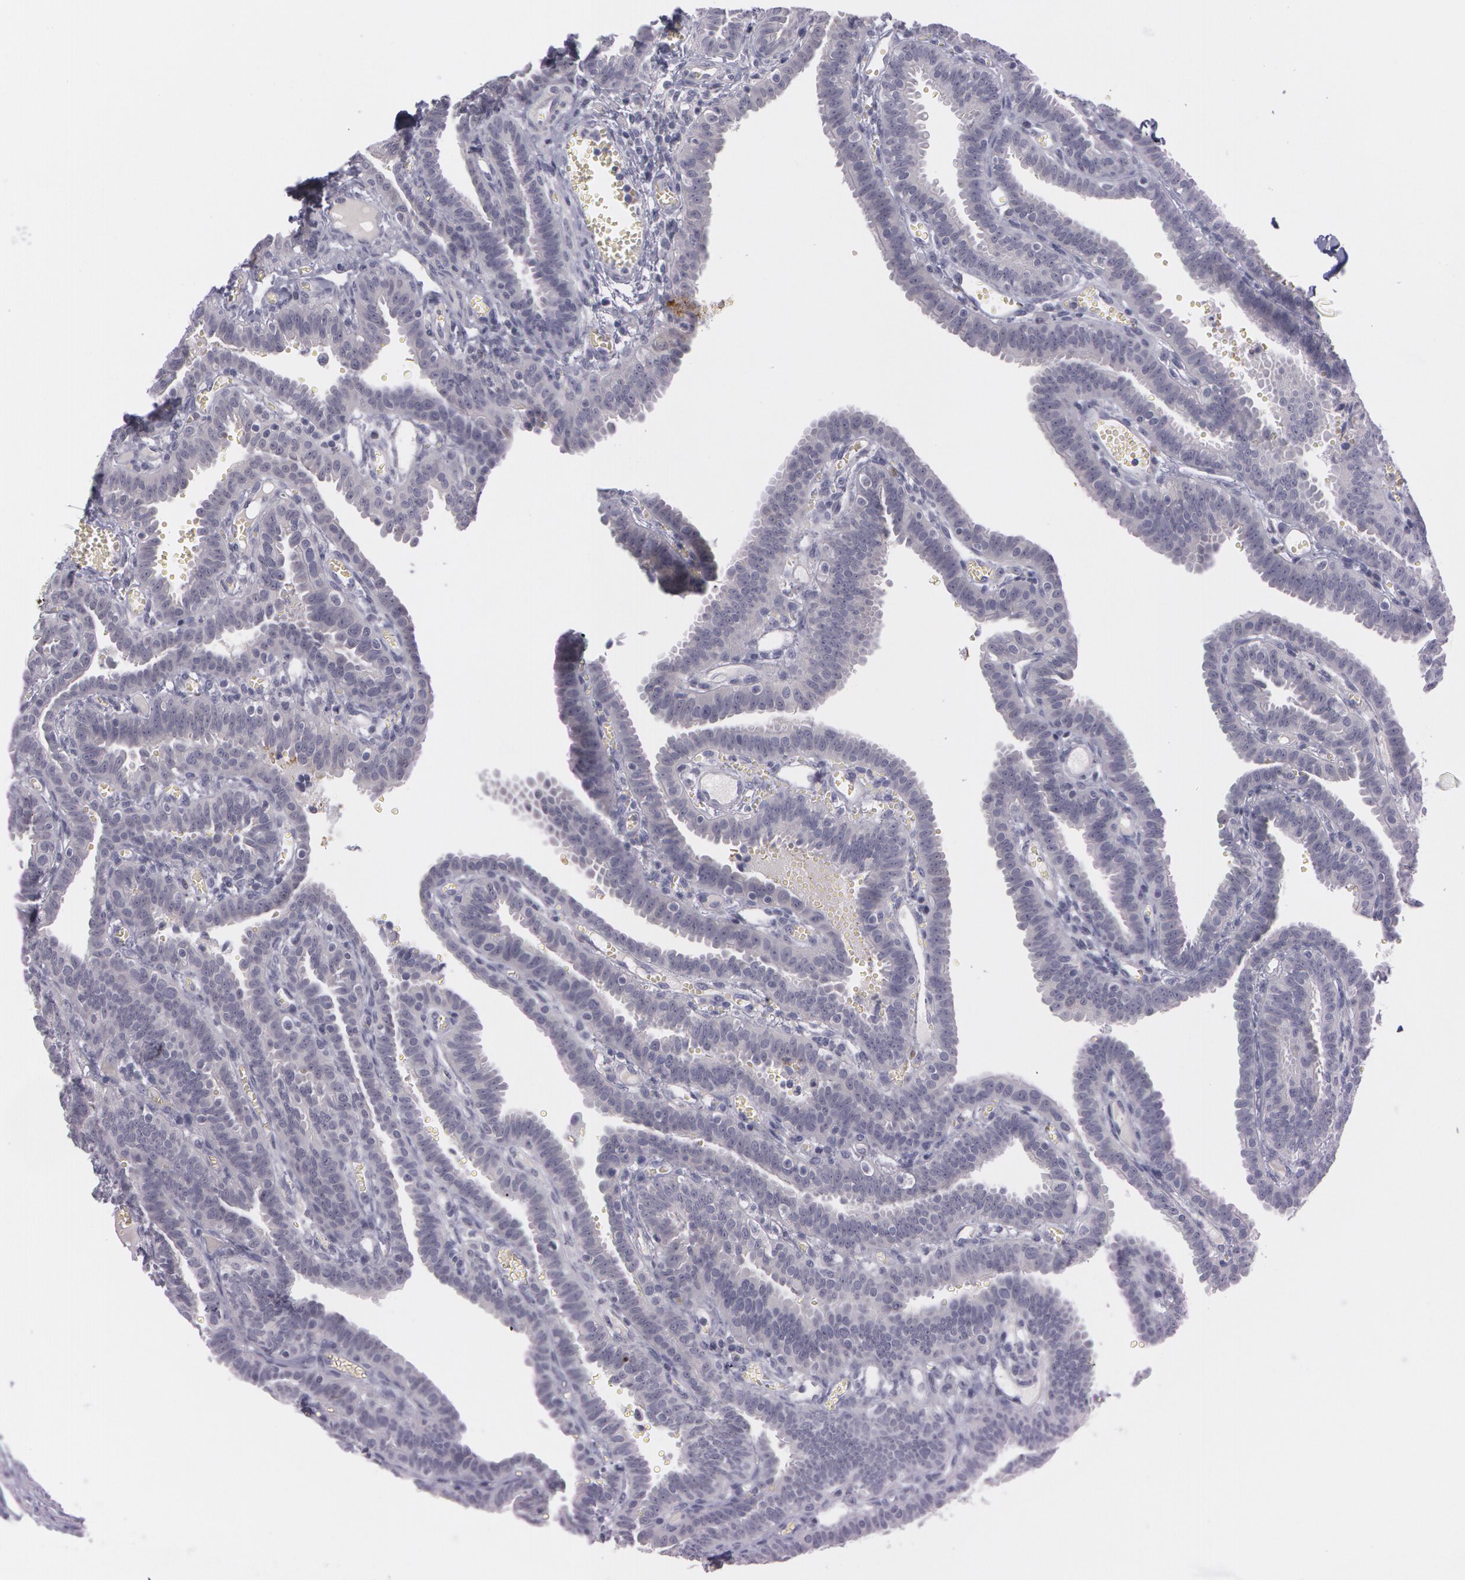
{"staining": {"intensity": "negative", "quantity": "none", "location": "none"}, "tissue": "fallopian tube", "cell_type": "Glandular cells", "image_type": "normal", "snomed": [{"axis": "morphology", "description": "Normal tissue, NOS"}, {"axis": "topography", "description": "Fallopian tube"}], "caption": "Fallopian tube stained for a protein using immunohistochemistry demonstrates no expression glandular cells.", "gene": "IL1RN", "patient": {"sex": "female", "age": 29}}